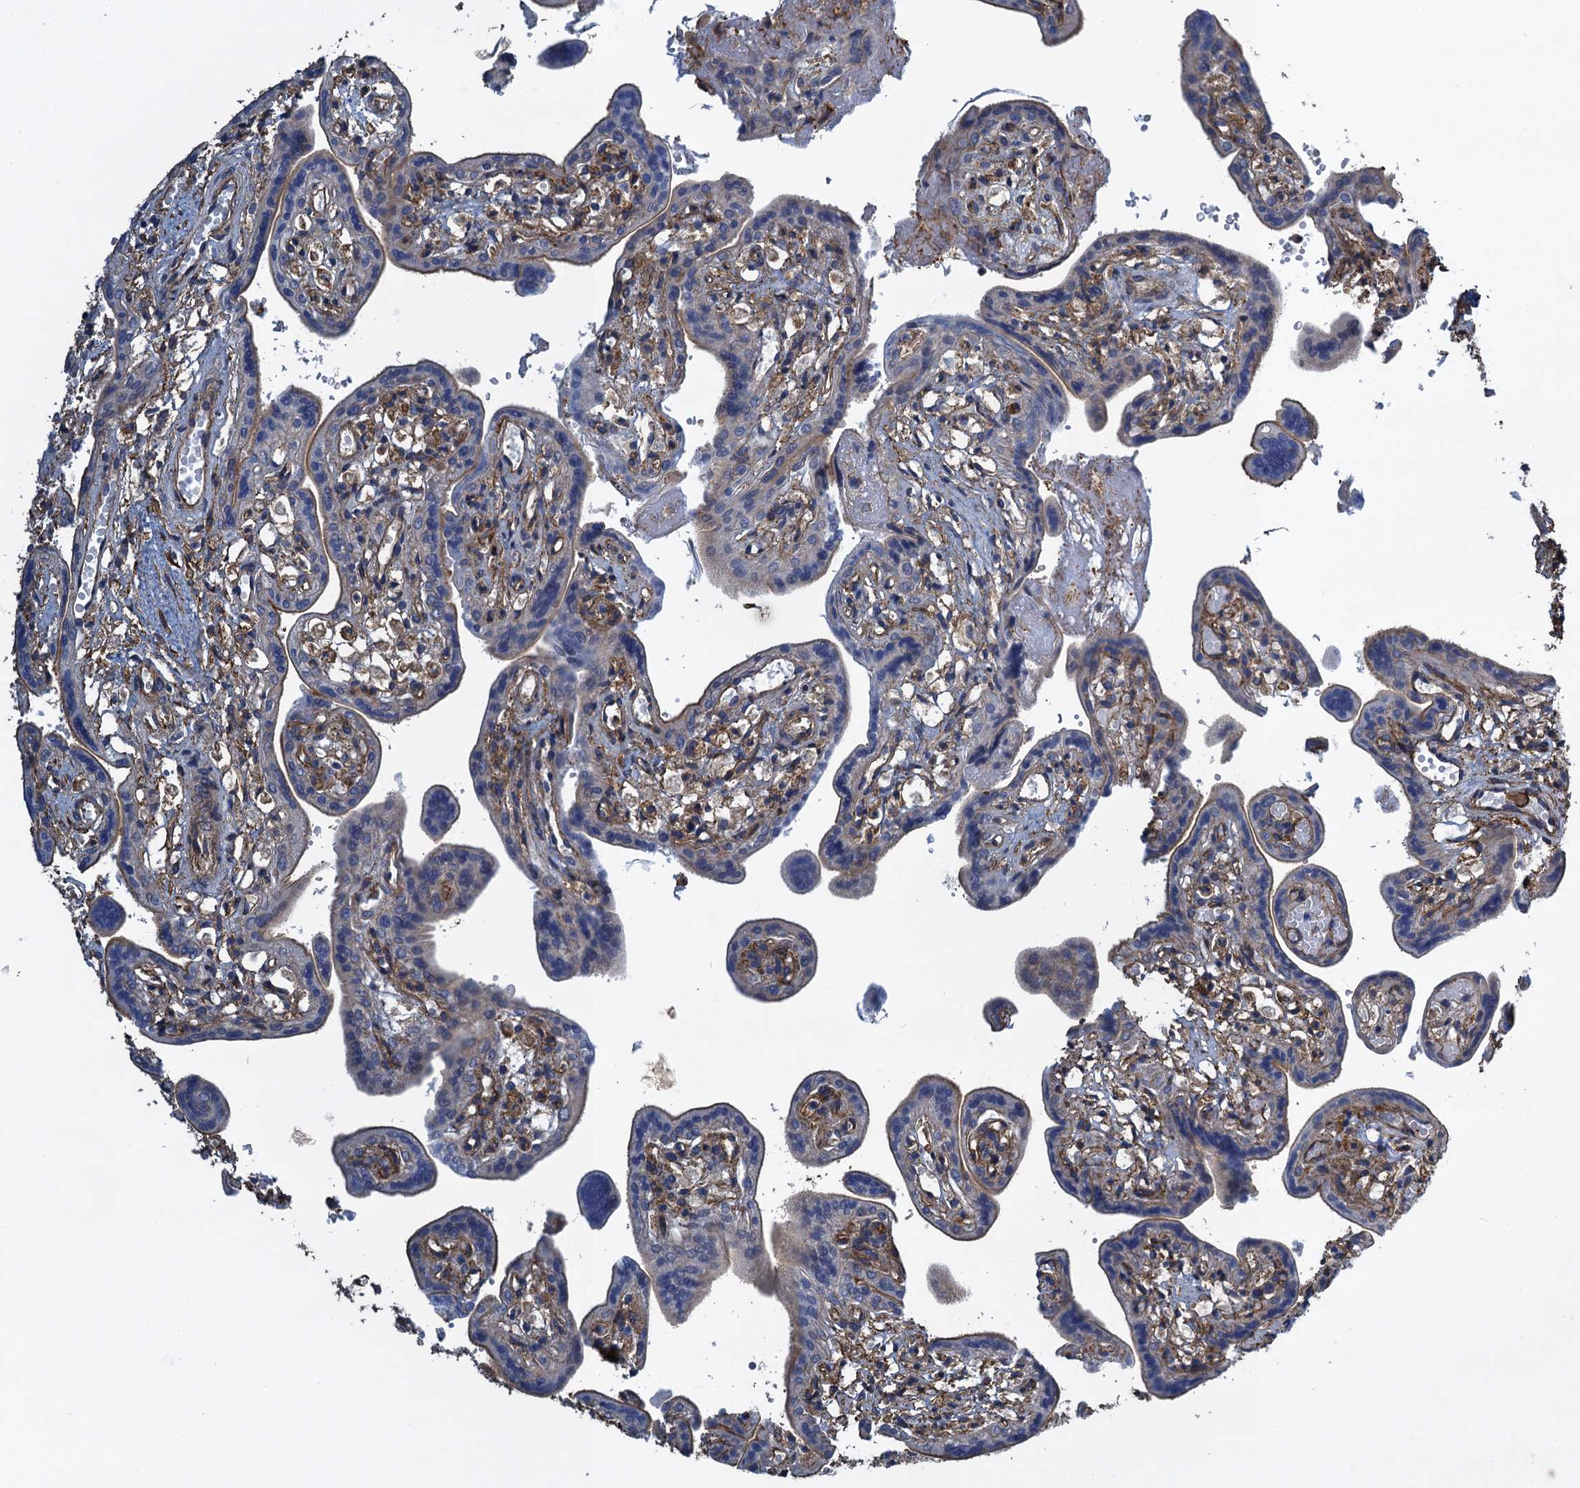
{"staining": {"intensity": "weak", "quantity": "<25%", "location": "cytoplasmic/membranous"}, "tissue": "placenta", "cell_type": "Trophoblastic cells", "image_type": "normal", "snomed": [{"axis": "morphology", "description": "Normal tissue, NOS"}, {"axis": "topography", "description": "Placenta"}], "caption": "Immunohistochemistry (IHC) image of normal placenta: human placenta stained with DAB (3,3'-diaminobenzidine) displays no significant protein staining in trophoblastic cells. (DAB (3,3'-diaminobenzidine) immunohistochemistry (IHC), high magnification).", "gene": "PROSER2", "patient": {"sex": "female", "age": 37}}